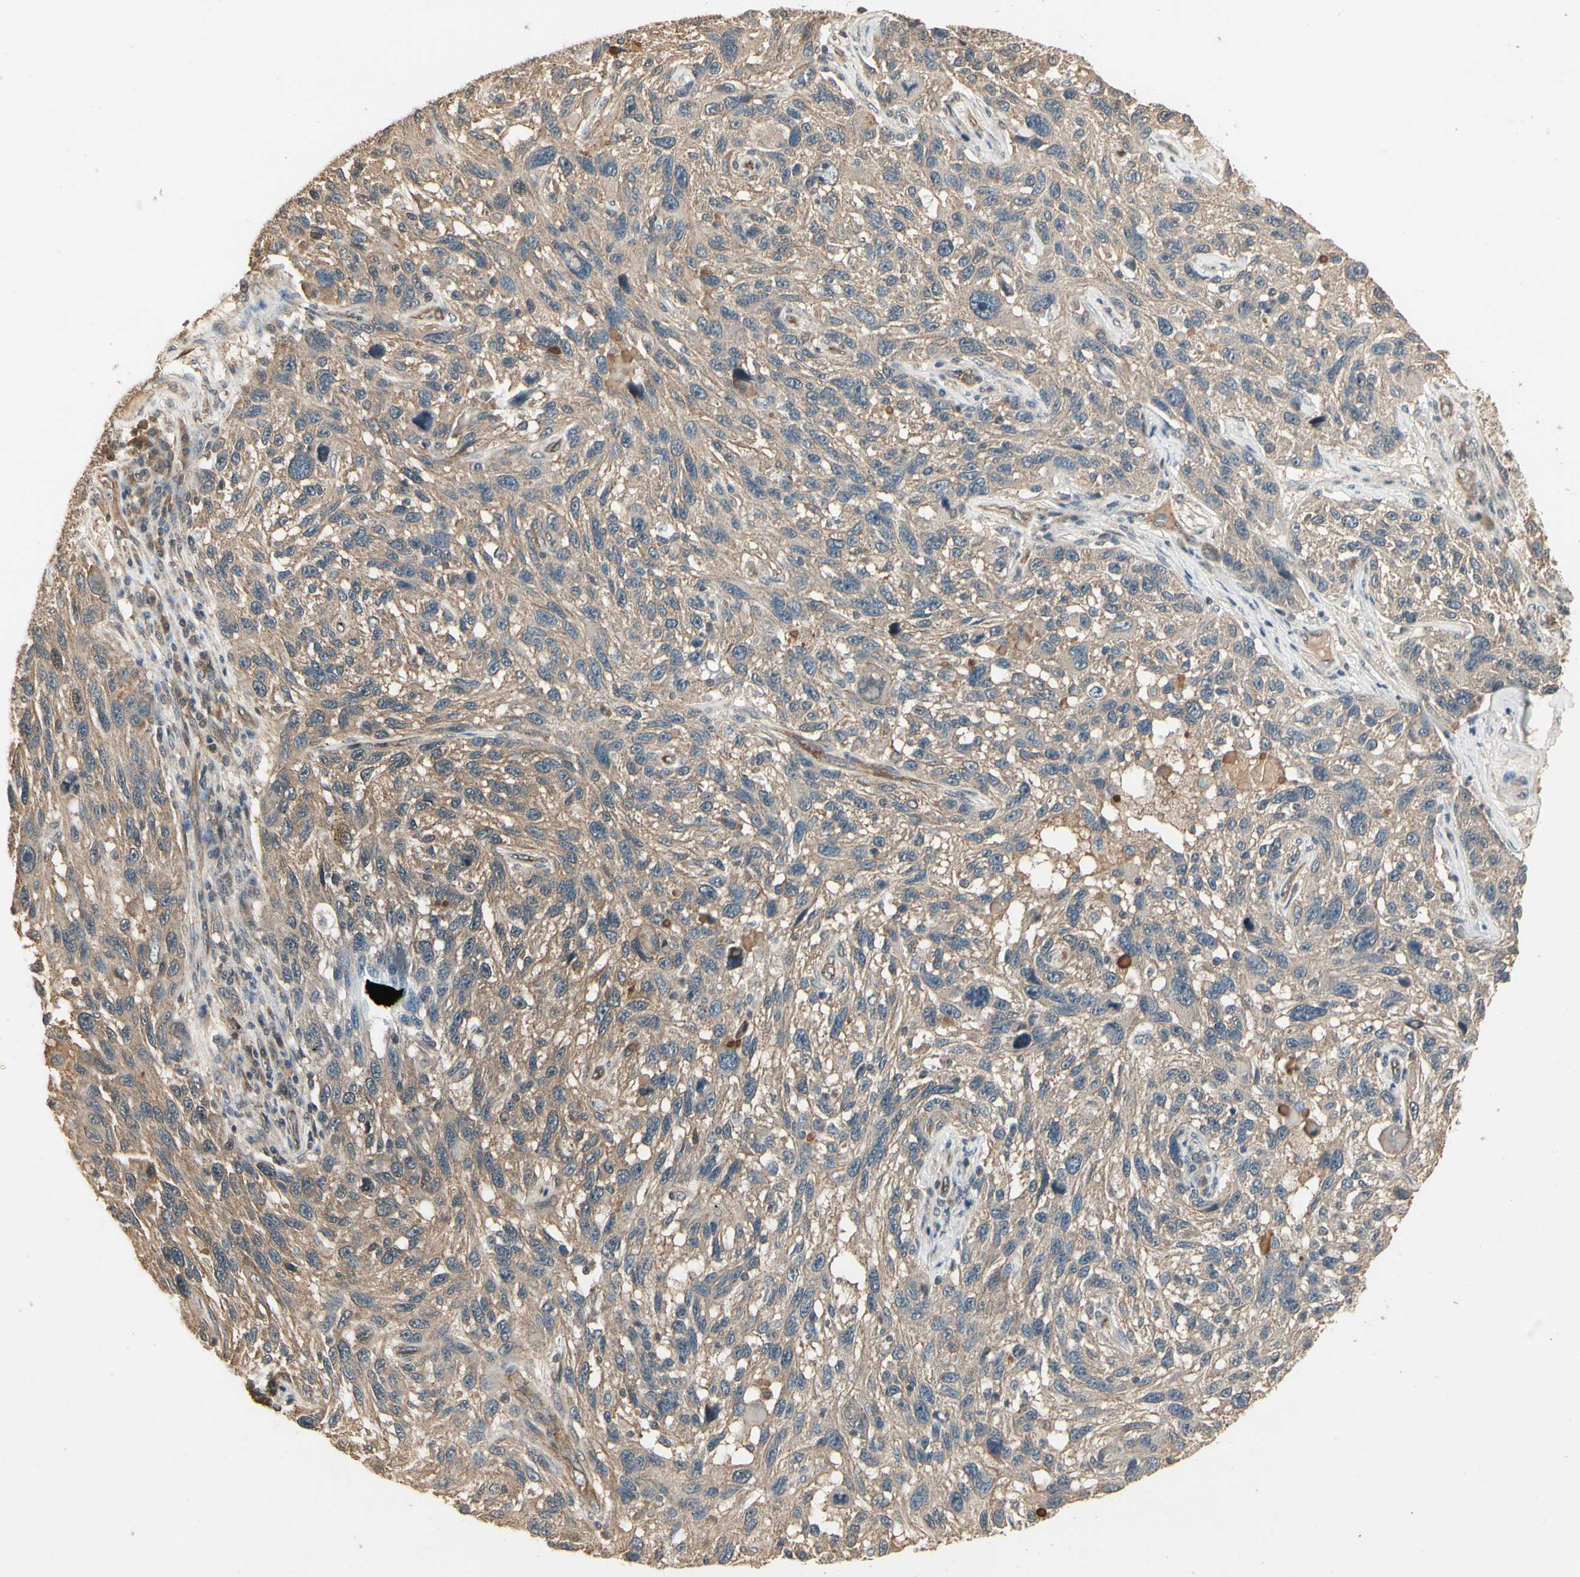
{"staining": {"intensity": "weak", "quantity": ">75%", "location": "cytoplasmic/membranous"}, "tissue": "melanoma", "cell_type": "Tumor cells", "image_type": "cancer", "snomed": [{"axis": "morphology", "description": "Malignant melanoma, NOS"}, {"axis": "topography", "description": "Skin"}], "caption": "The histopathology image demonstrates staining of malignant melanoma, revealing weak cytoplasmic/membranous protein staining (brown color) within tumor cells. (DAB (3,3'-diaminobenzidine) IHC with brightfield microscopy, high magnification).", "gene": "RNF180", "patient": {"sex": "male", "age": 53}}